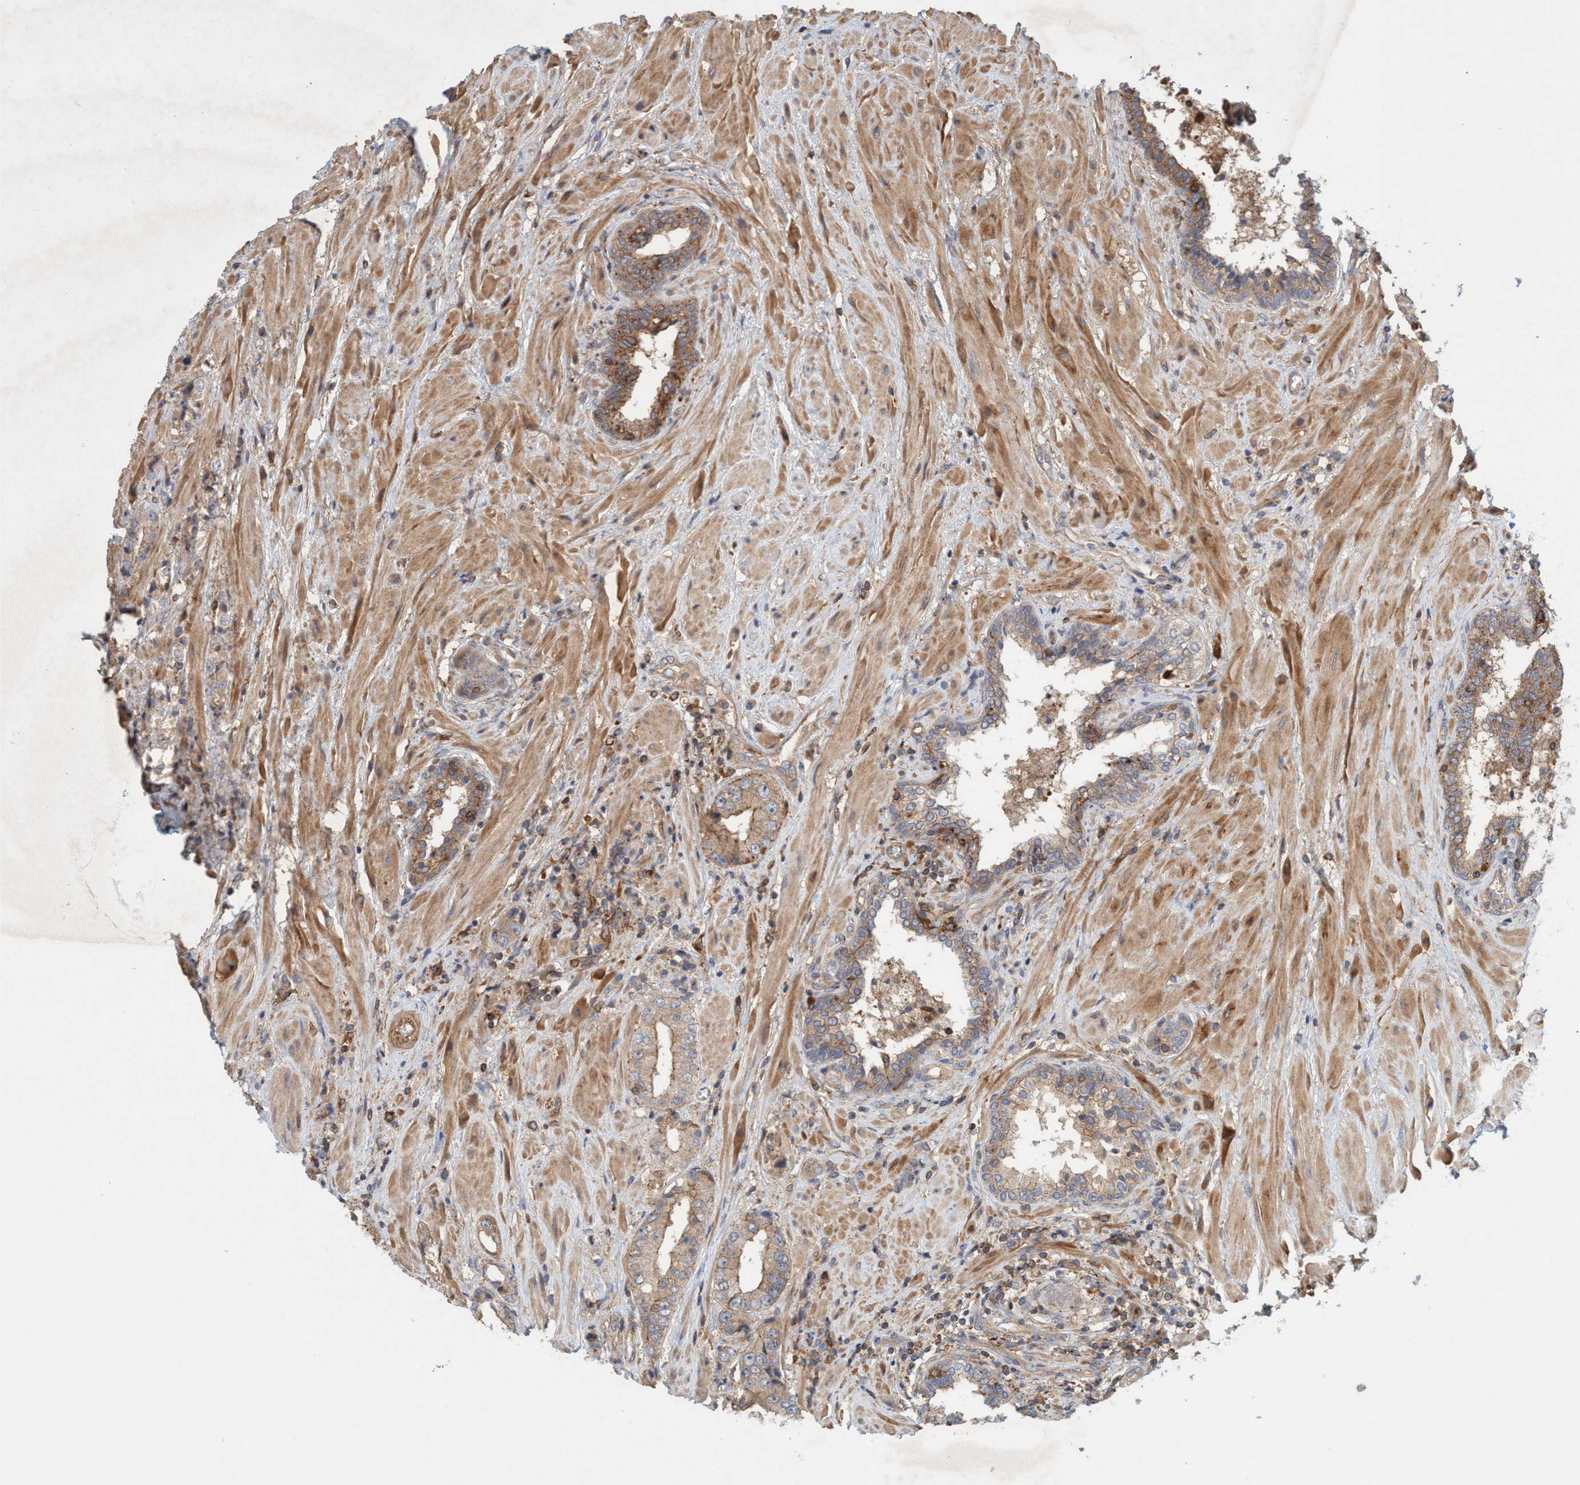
{"staining": {"intensity": "moderate", "quantity": ">75%", "location": "cytoplasmic/membranous"}, "tissue": "prostate cancer", "cell_type": "Tumor cells", "image_type": "cancer", "snomed": [{"axis": "morphology", "description": "Adenocarcinoma, High grade"}, {"axis": "topography", "description": "Prostate"}], "caption": "This image exhibits IHC staining of prostate cancer (adenocarcinoma (high-grade)), with medium moderate cytoplasmic/membranous positivity in approximately >75% of tumor cells.", "gene": "SPECC1", "patient": {"sex": "male", "age": 61}}